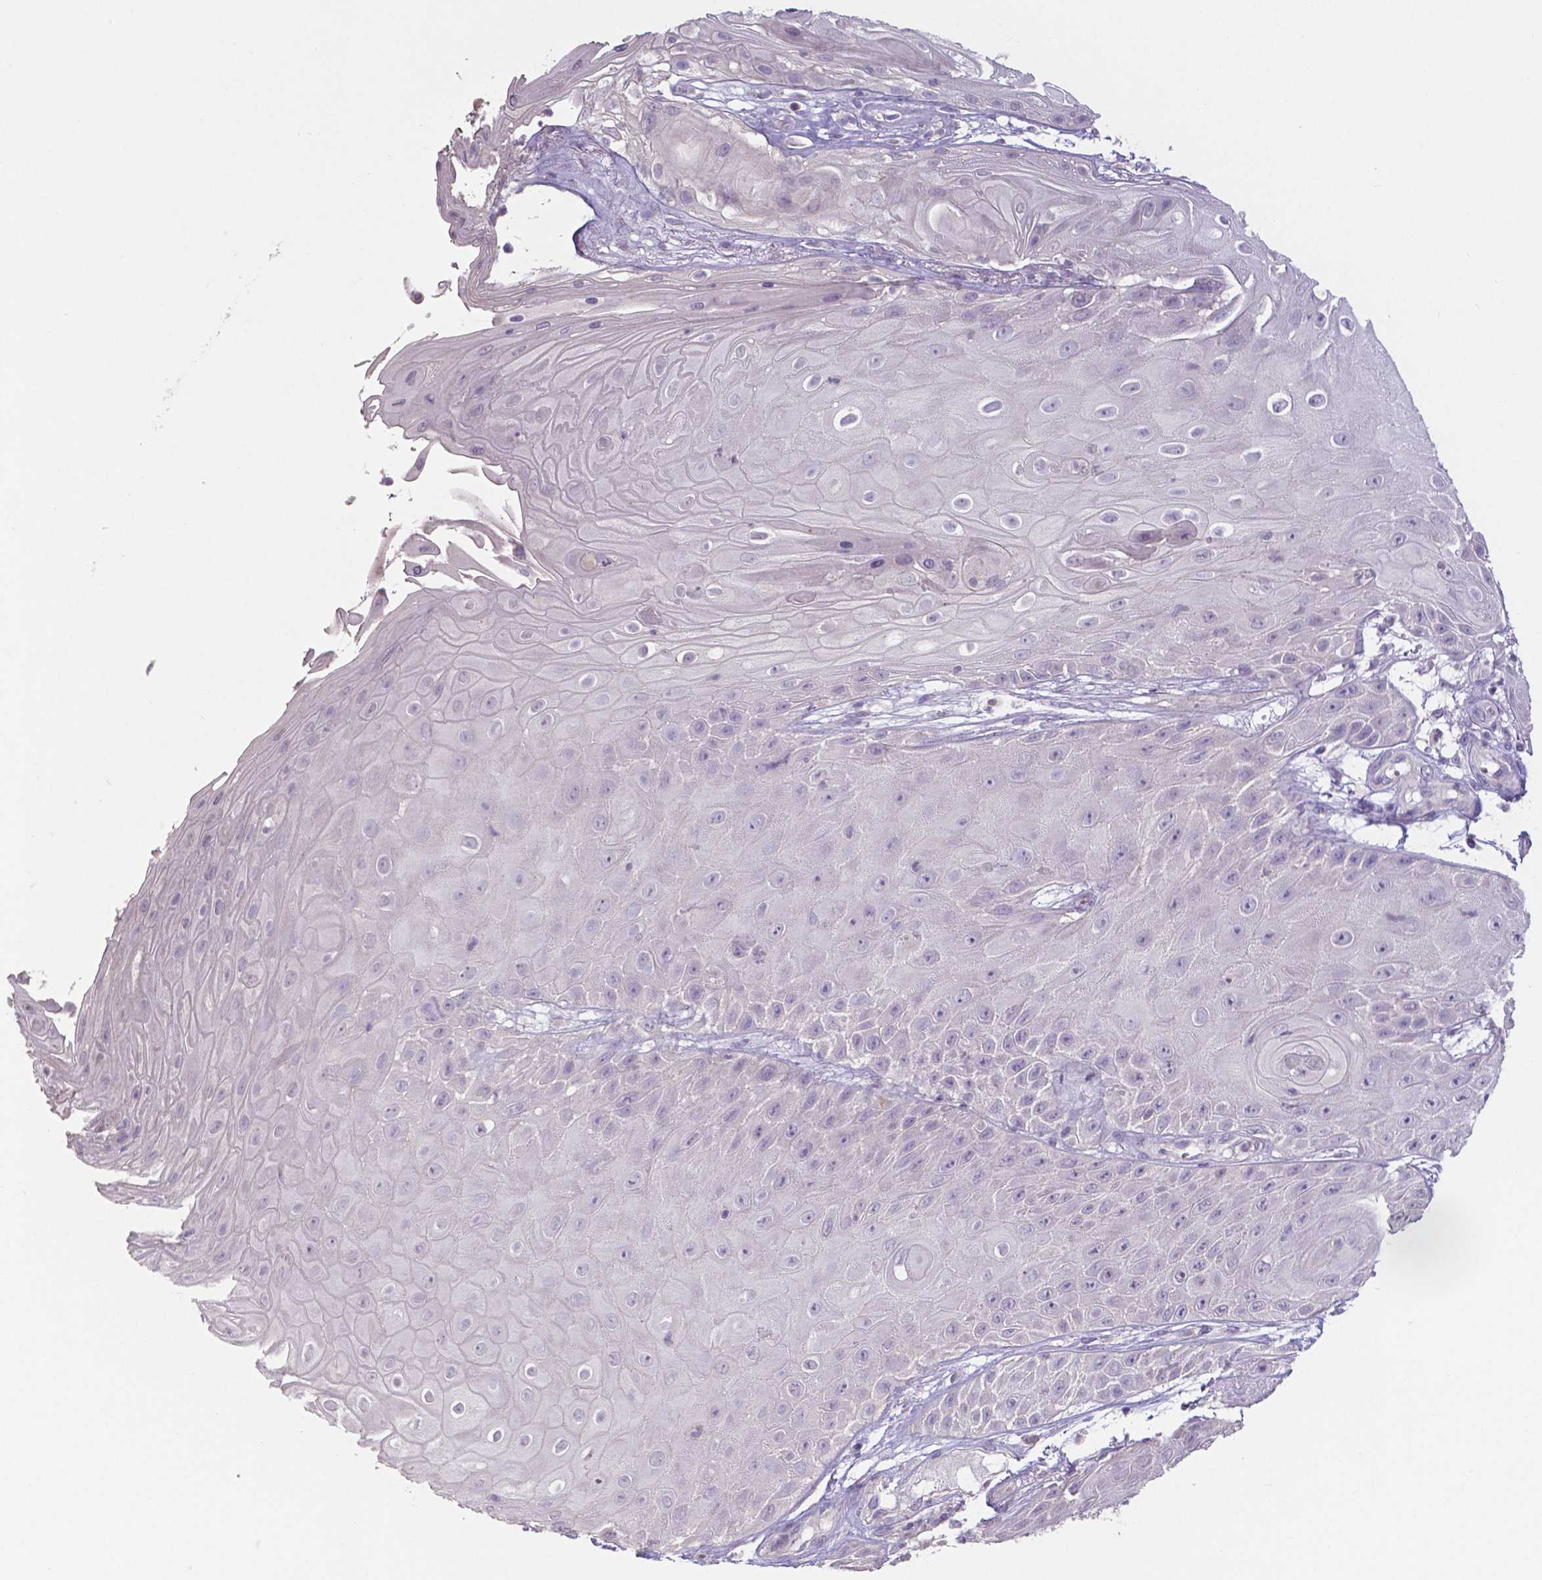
{"staining": {"intensity": "negative", "quantity": "none", "location": "none"}, "tissue": "skin cancer", "cell_type": "Tumor cells", "image_type": "cancer", "snomed": [{"axis": "morphology", "description": "Squamous cell carcinoma, NOS"}, {"axis": "topography", "description": "Skin"}], "caption": "Histopathology image shows no significant protein staining in tumor cells of skin cancer.", "gene": "CRMP1", "patient": {"sex": "male", "age": 62}}